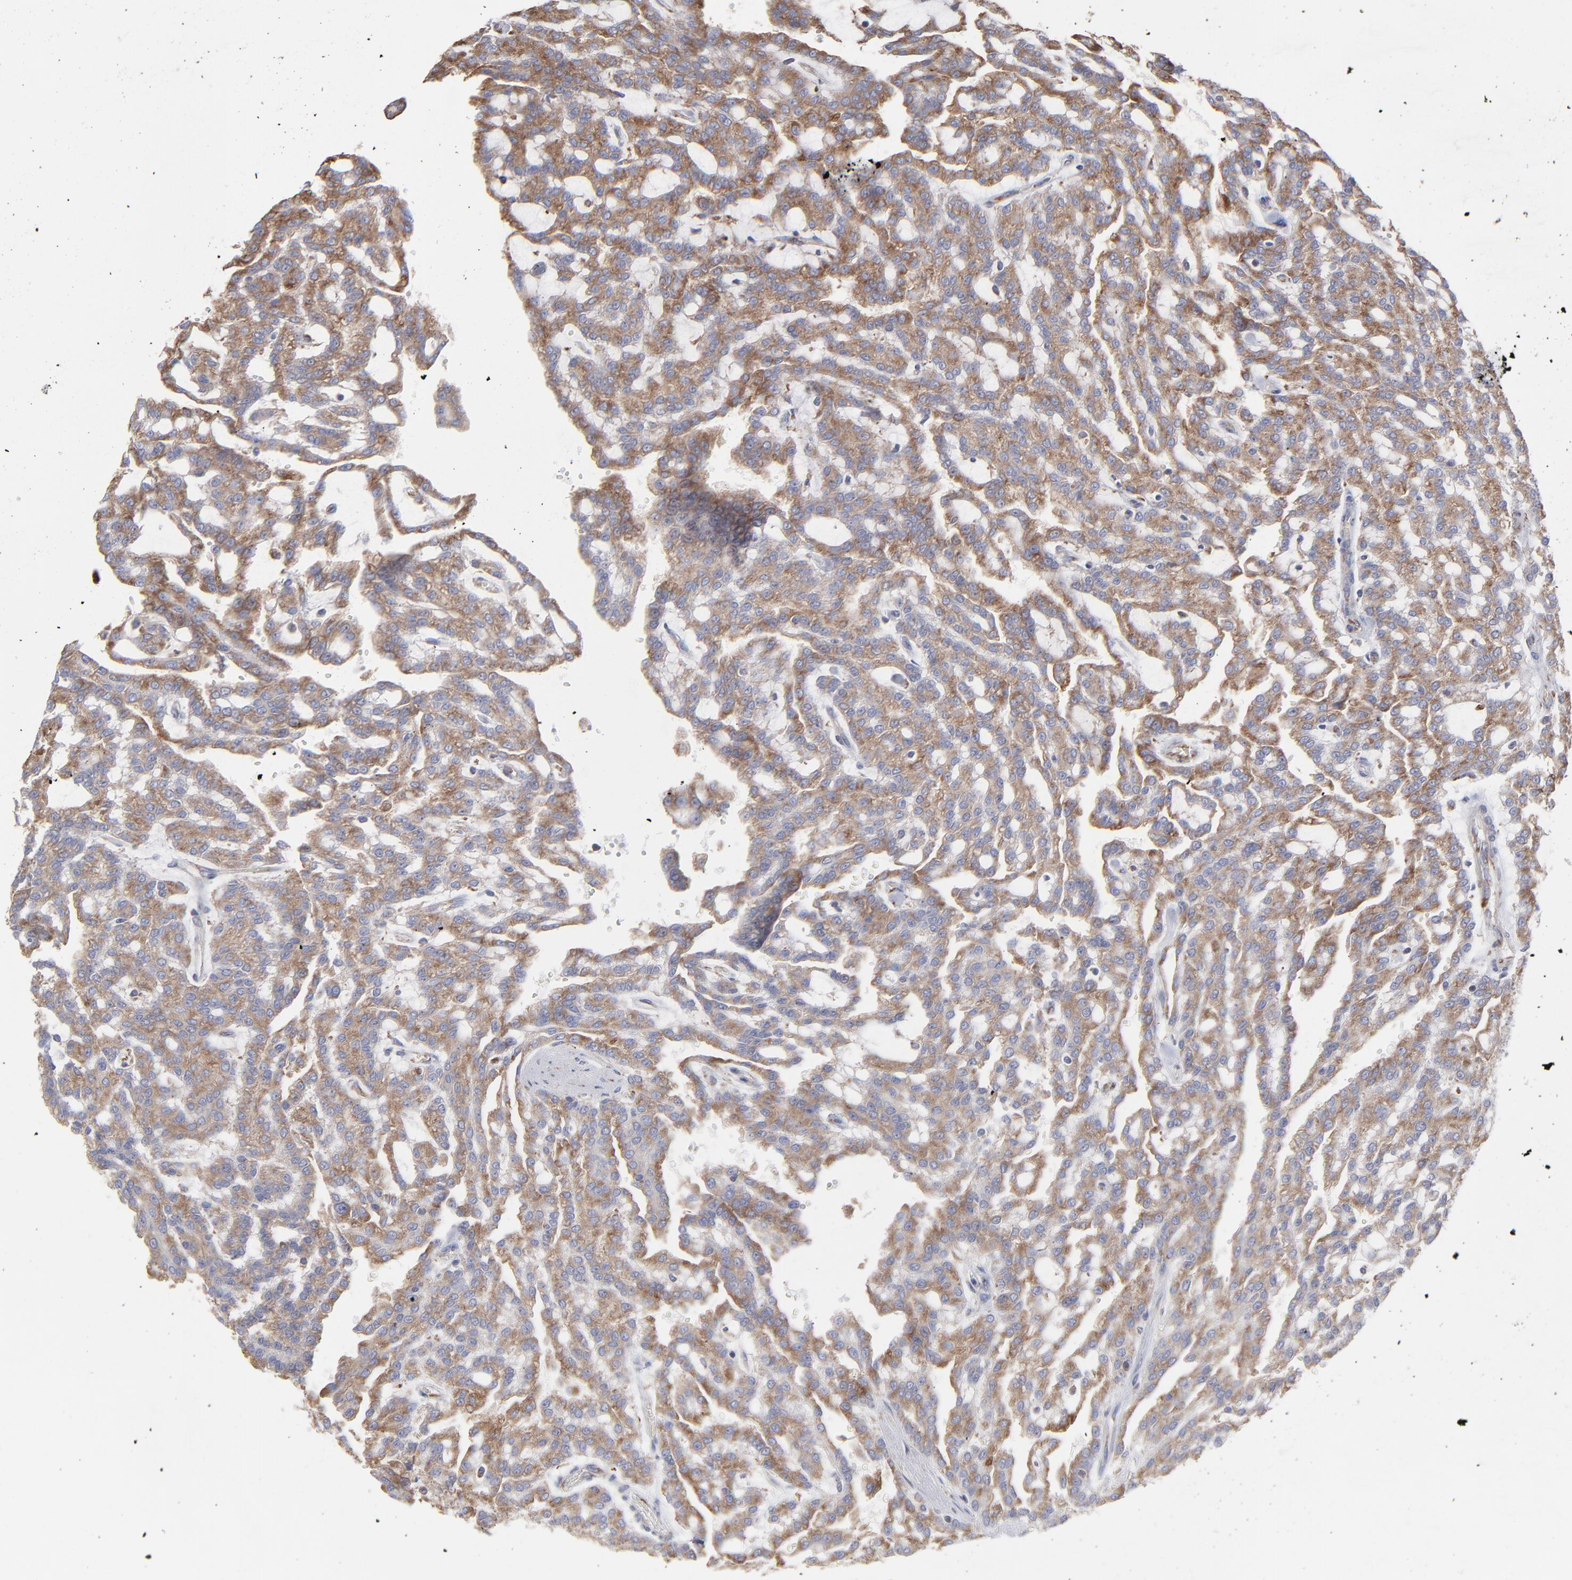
{"staining": {"intensity": "moderate", "quantity": ">75%", "location": "cytoplasmic/membranous"}, "tissue": "renal cancer", "cell_type": "Tumor cells", "image_type": "cancer", "snomed": [{"axis": "morphology", "description": "Adenocarcinoma, NOS"}, {"axis": "topography", "description": "Kidney"}], "caption": "DAB (3,3'-diaminobenzidine) immunohistochemical staining of human renal adenocarcinoma reveals moderate cytoplasmic/membranous protein positivity in approximately >75% of tumor cells. Using DAB (brown) and hematoxylin (blue) stains, captured at high magnification using brightfield microscopy.", "gene": "RPL3", "patient": {"sex": "male", "age": 63}}